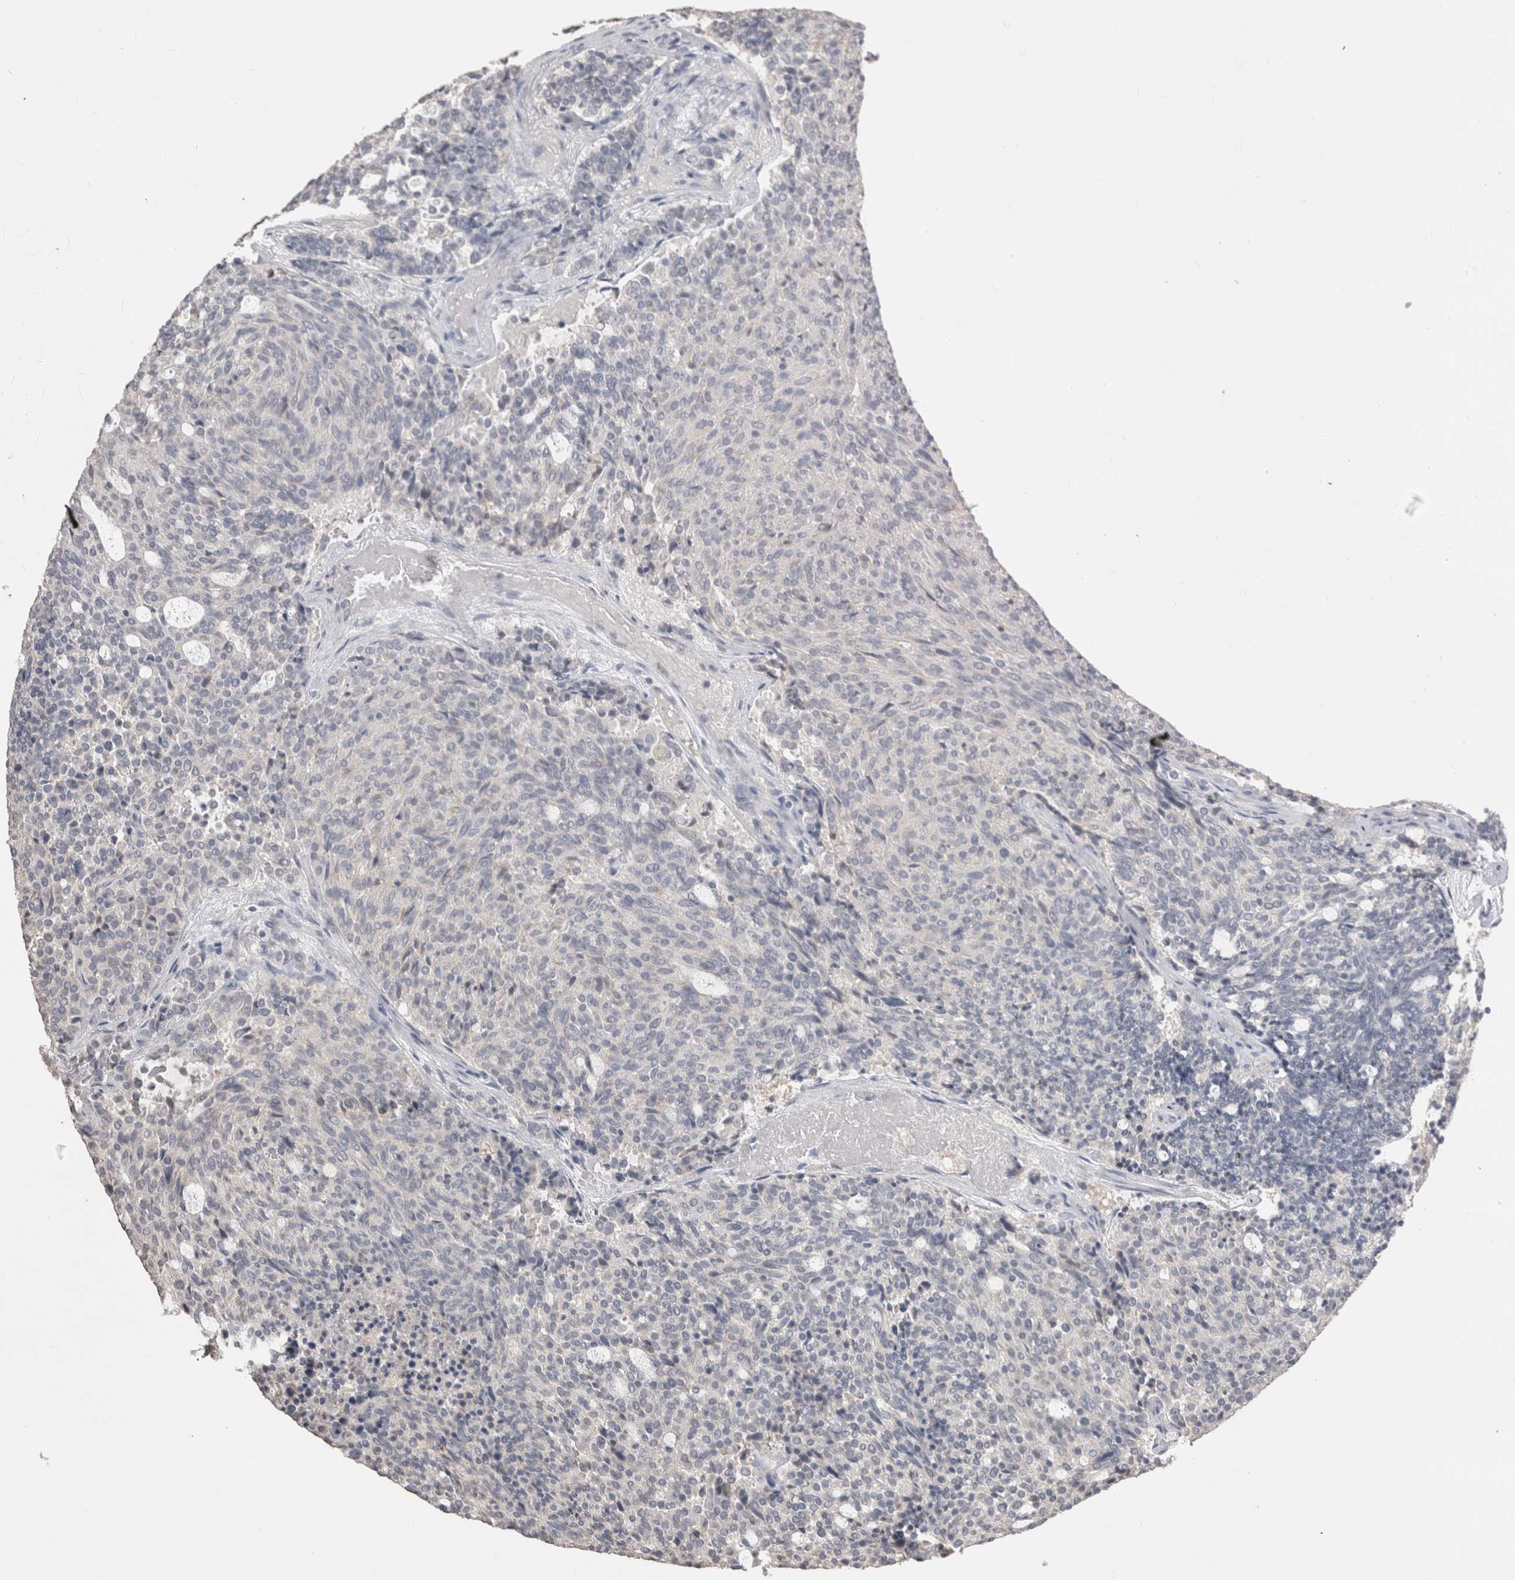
{"staining": {"intensity": "negative", "quantity": "none", "location": "none"}, "tissue": "carcinoid", "cell_type": "Tumor cells", "image_type": "cancer", "snomed": [{"axis": "morphology", "description": "Carcinoid, malignant, NOS"}, {"axis": "topography", "description": "Pancreas"}], "caption": "Tumor cells show no significant protein staining in carcinoid.", "gene": "NAALADL2", "patient": {"sex": "female", "age": 54}}